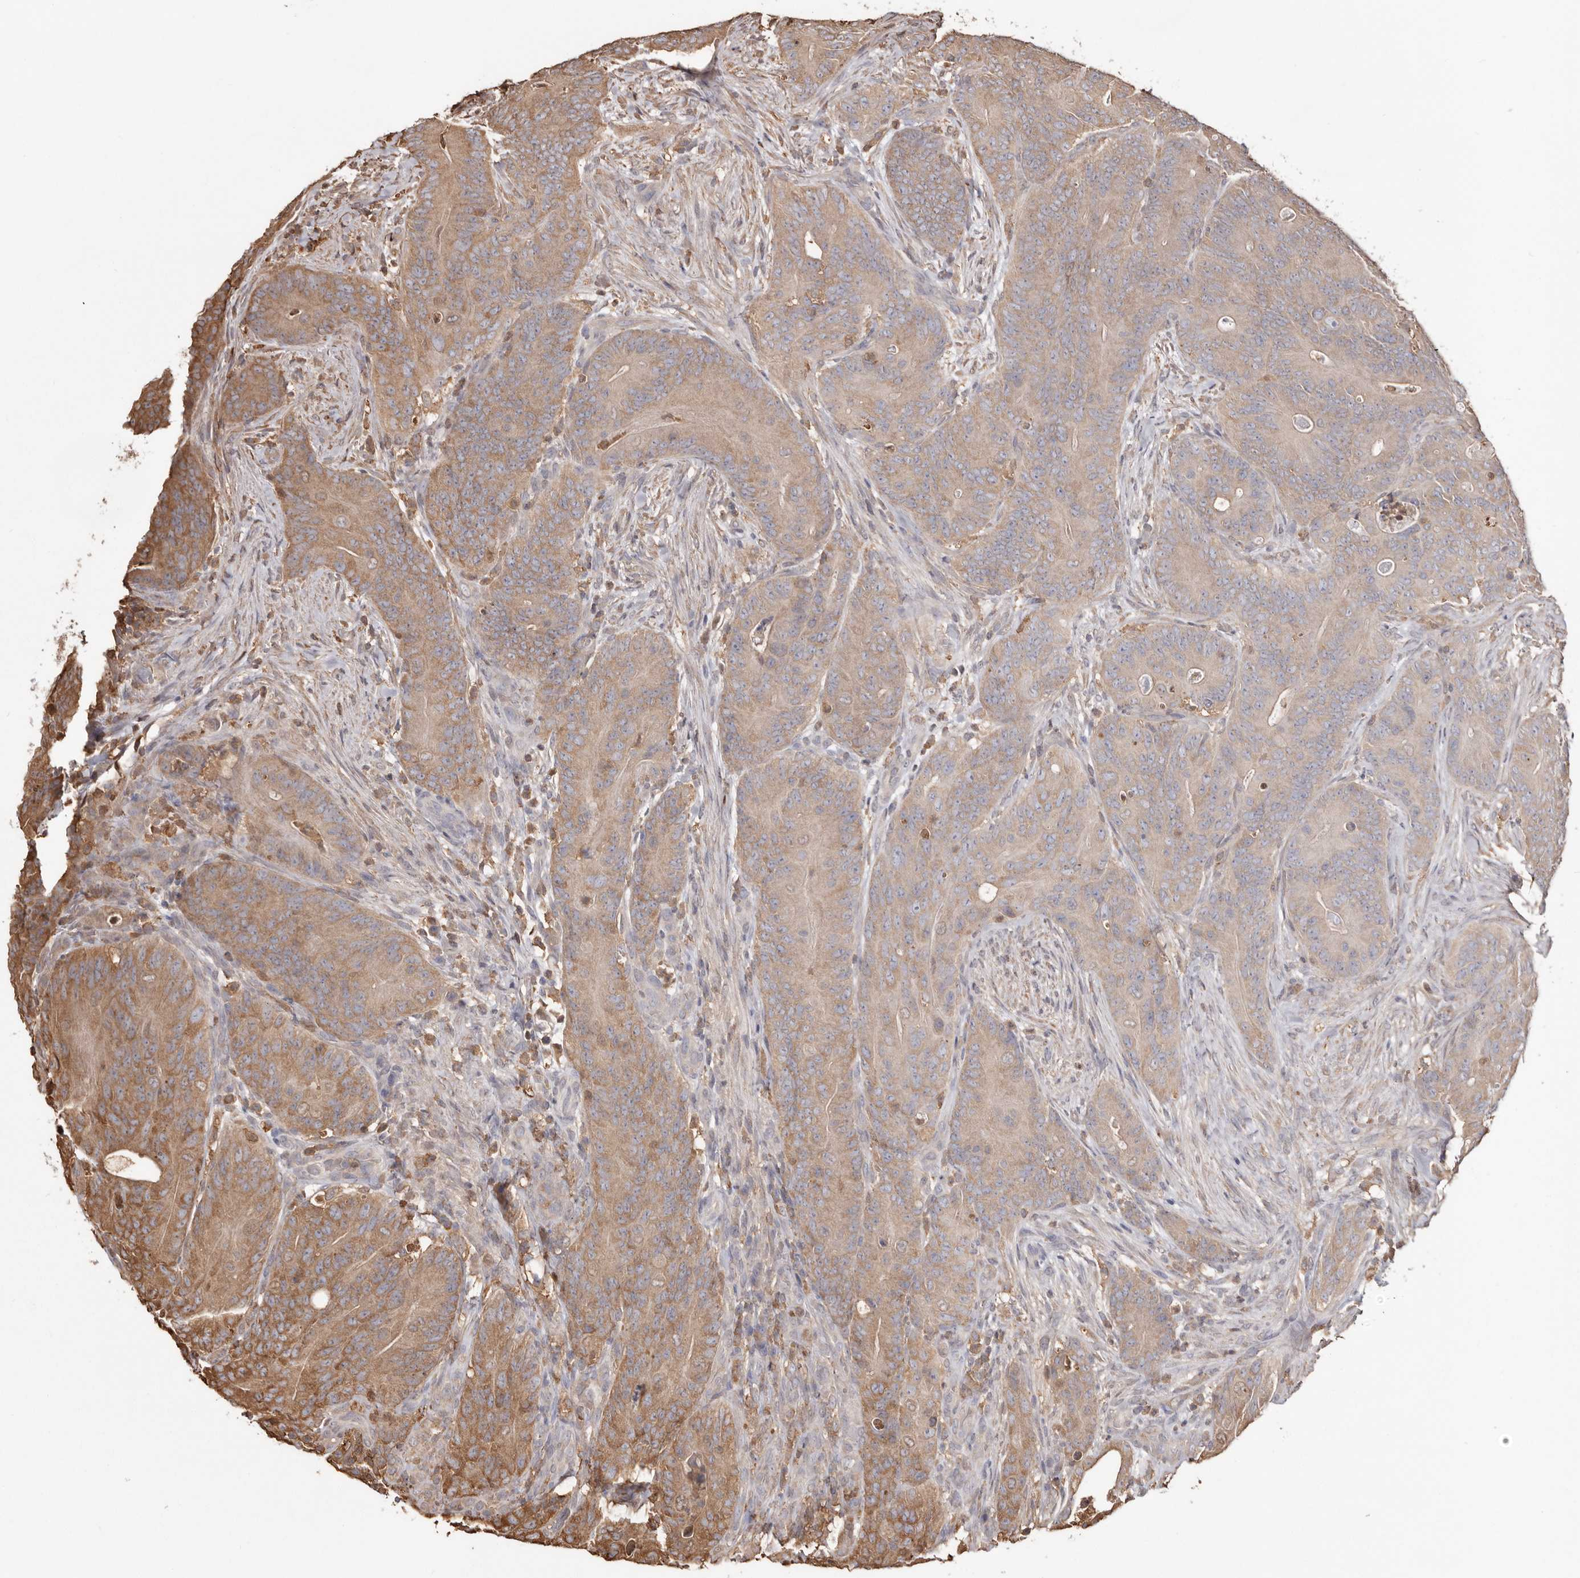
{"staining": {"intensity": "moderate", "quantity": ">75%", "location": "cytoplasmic/membranous"}, "tissue": "colorectal cancer", "cell_type": "Tumor cells", "image_type": "cancer", "snomed": [{"axis": "morphology", "description": "Normal tissue, NOS"}, {"axis": "topography", "description": "Colon"}], "caption": "Colorectal cancer stained with a protein marker demonstrates moderate staining in tumor cells.", "gene": "PKM", "patient": {"sex": "female", "age": 82}}